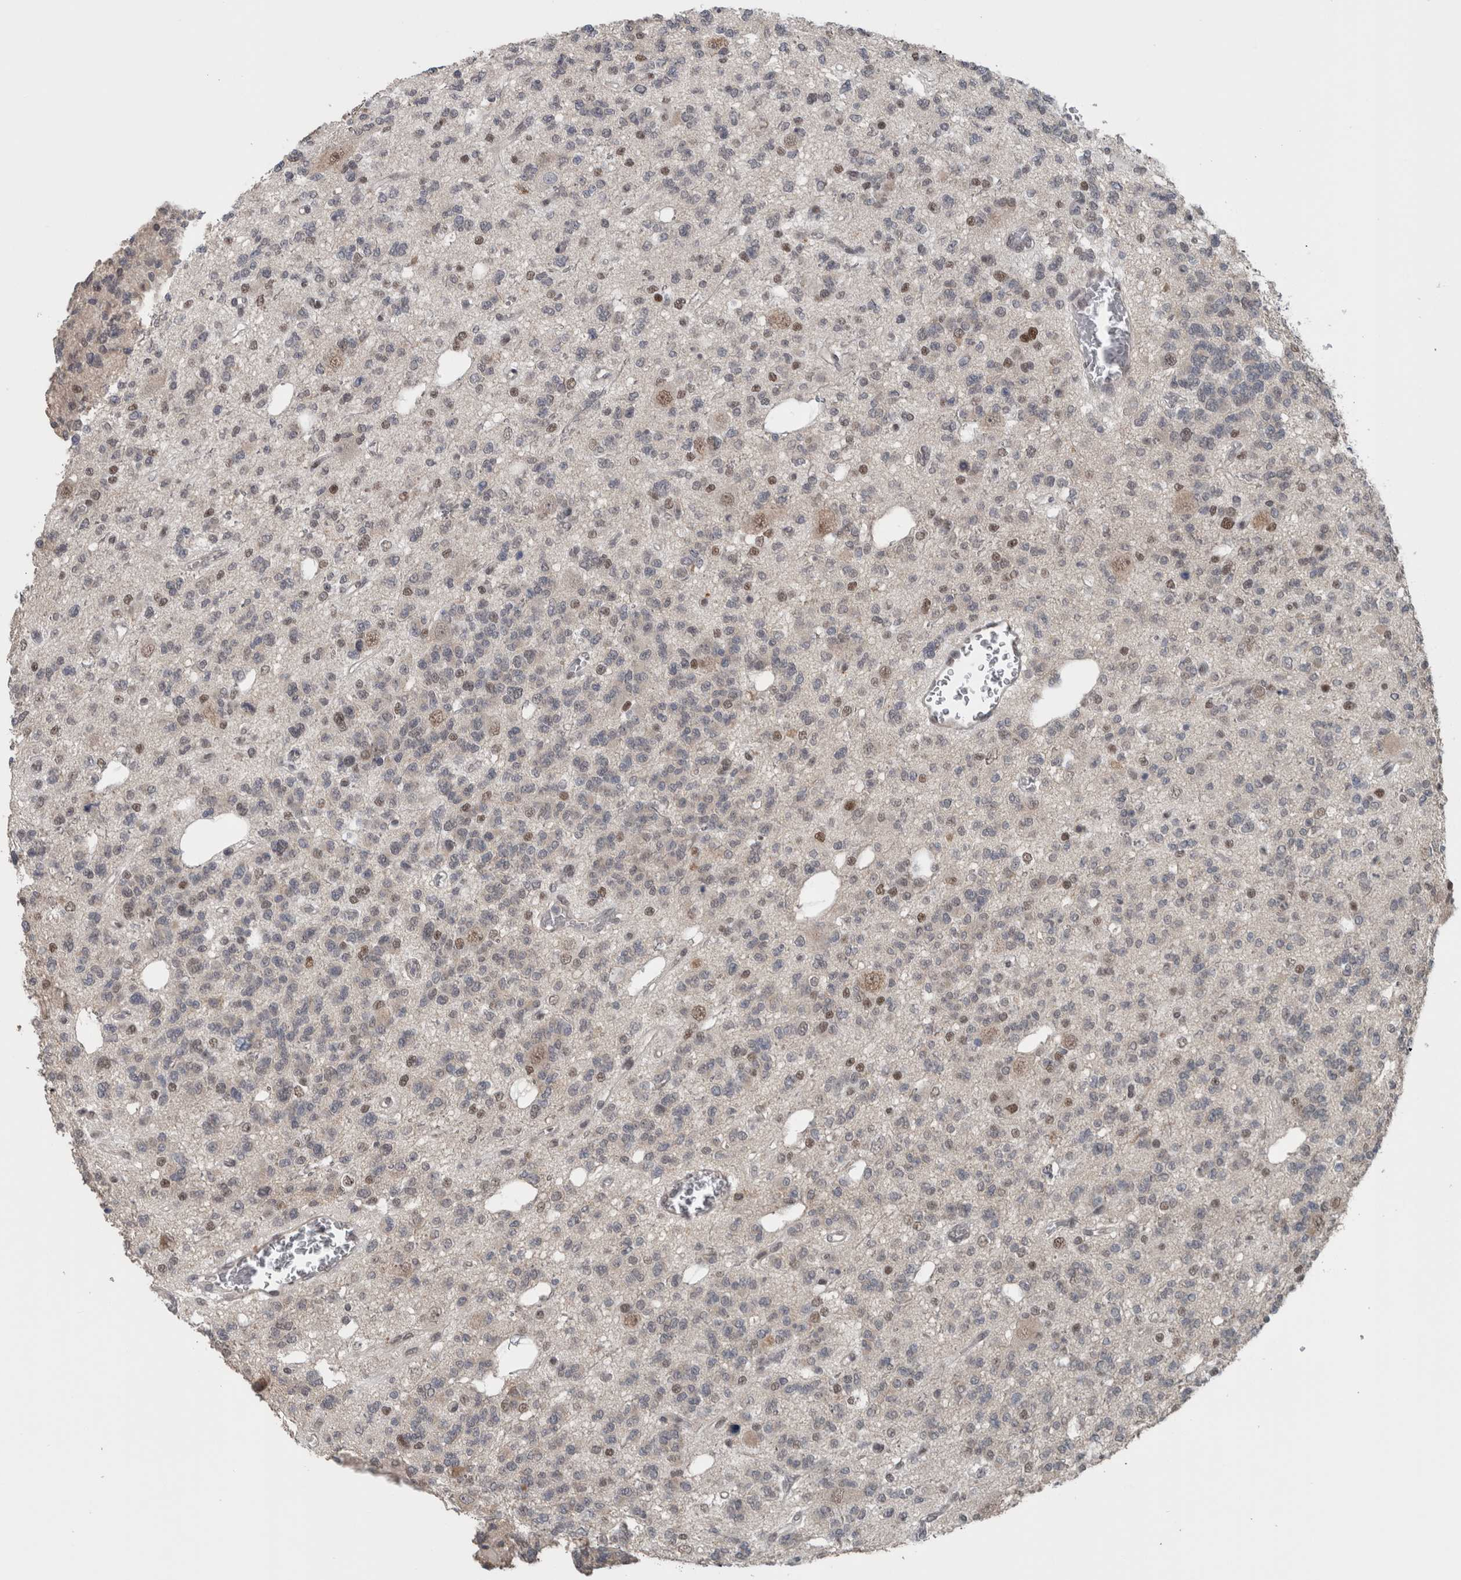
{"staining": {"intensity": "moderate", "quantity": "<25%", "location": "nuclear"}, "tissue": "glioma", "cell_type": "Tumor cells", "image_type": "cancer", "snomed": [{"axis": "morphology", "description": "Glioma, malignant, Low grade"}, {"axis": "topography", "description": "Brain"}], "caption": "Immunohistochemical staining of human malignant glioma (low-grade) reveals low levels of moderate nuclear positivity in approximately <25% of tumor cells.", "gene": "ZBTB21", "patient": {"sex": "male", "age": 38}}